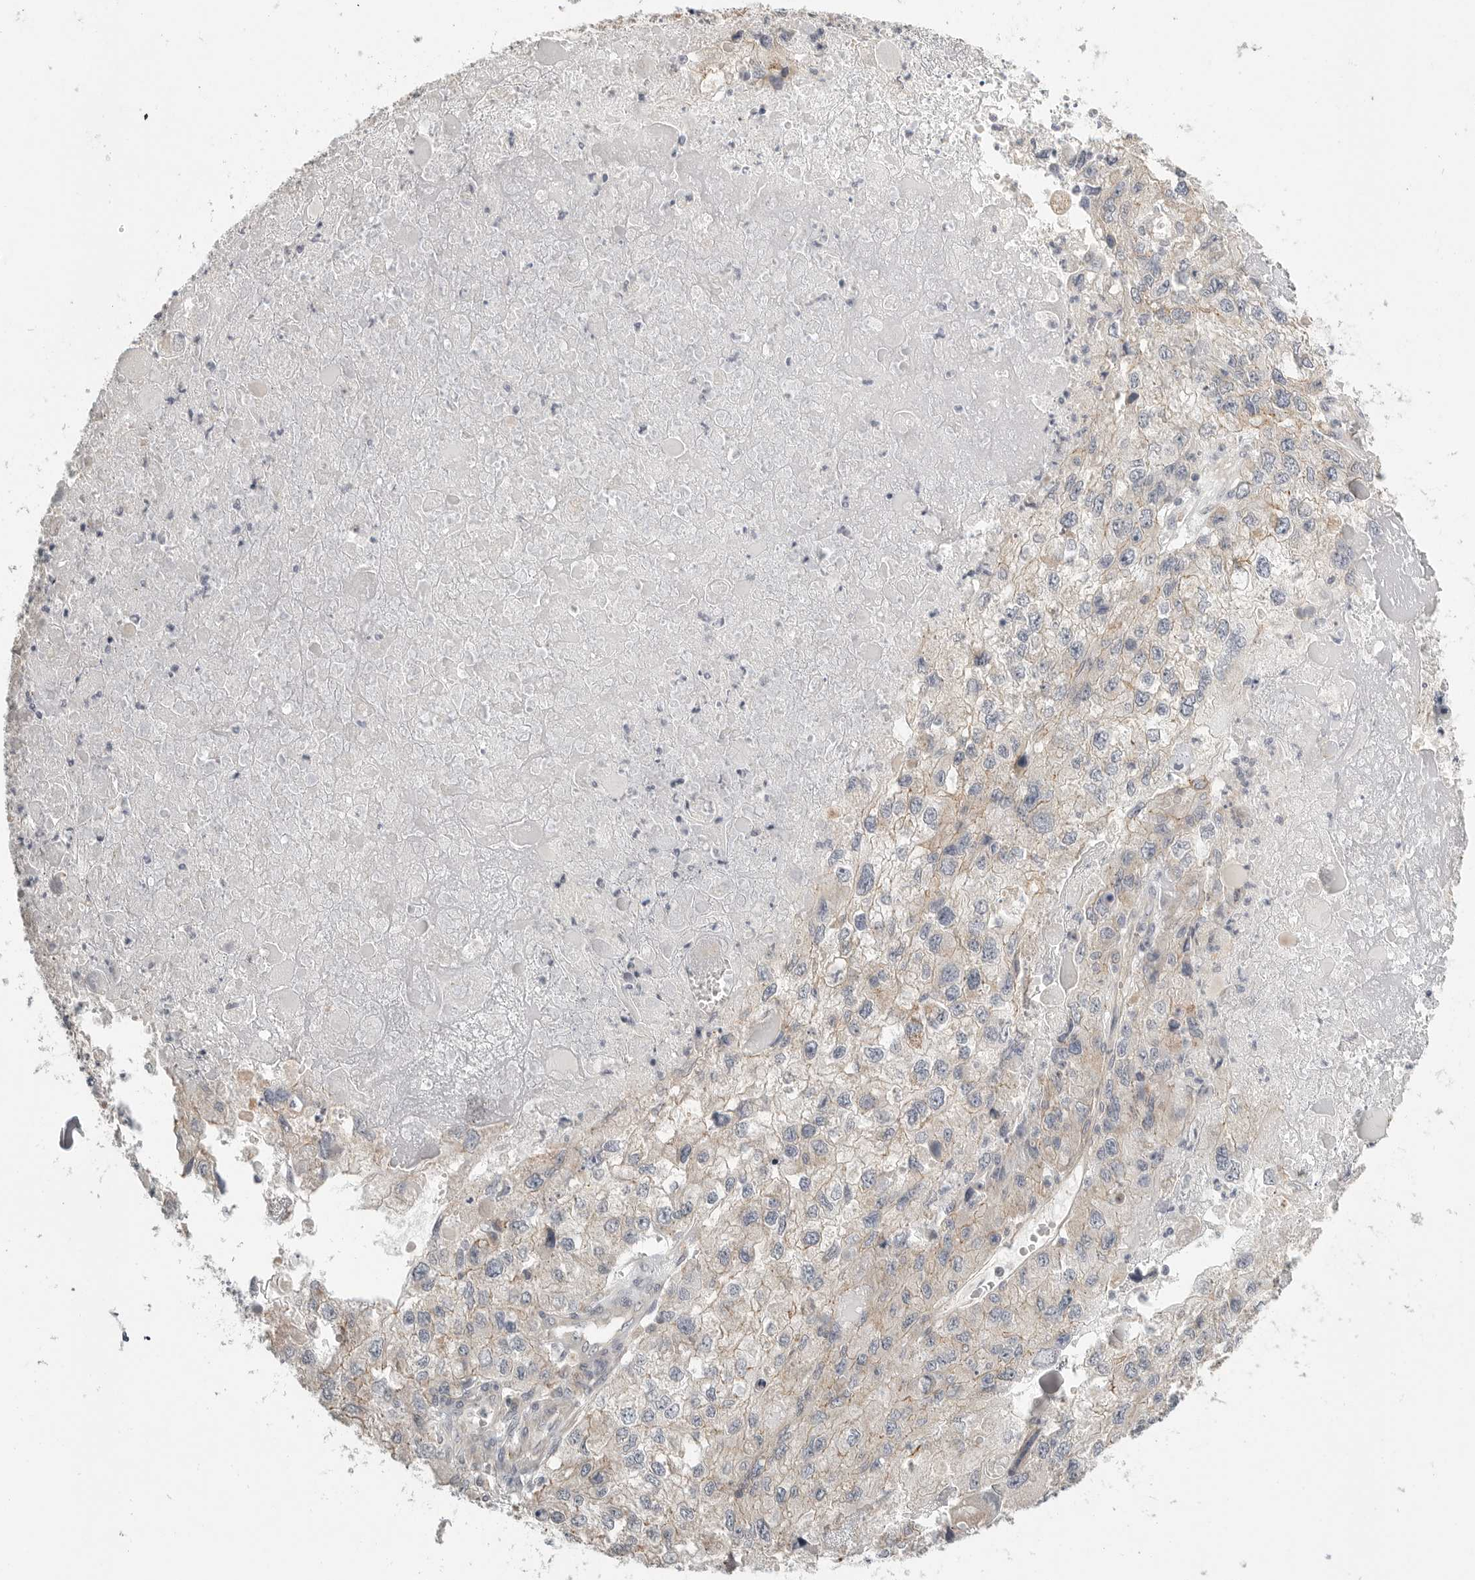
{"staining": {"intensity": "weak", "quantity": "<25%", "location": "cytoplasmic/membranous"}, "tissue": "endometrial cancer", "cell_type": "Tumor cells", "image_type": "cancer", "snomed": [{"axis": "morphology", "description": "Adenocarcinoma, NOS"}, {"axis": "topography", "description": "Endometrium"}], "caption": "Tumor cells show no significant staining in endometrial adenocarcinoma.", "gene": "STAB2", "patient": {"sex": "female", "age": 49}}